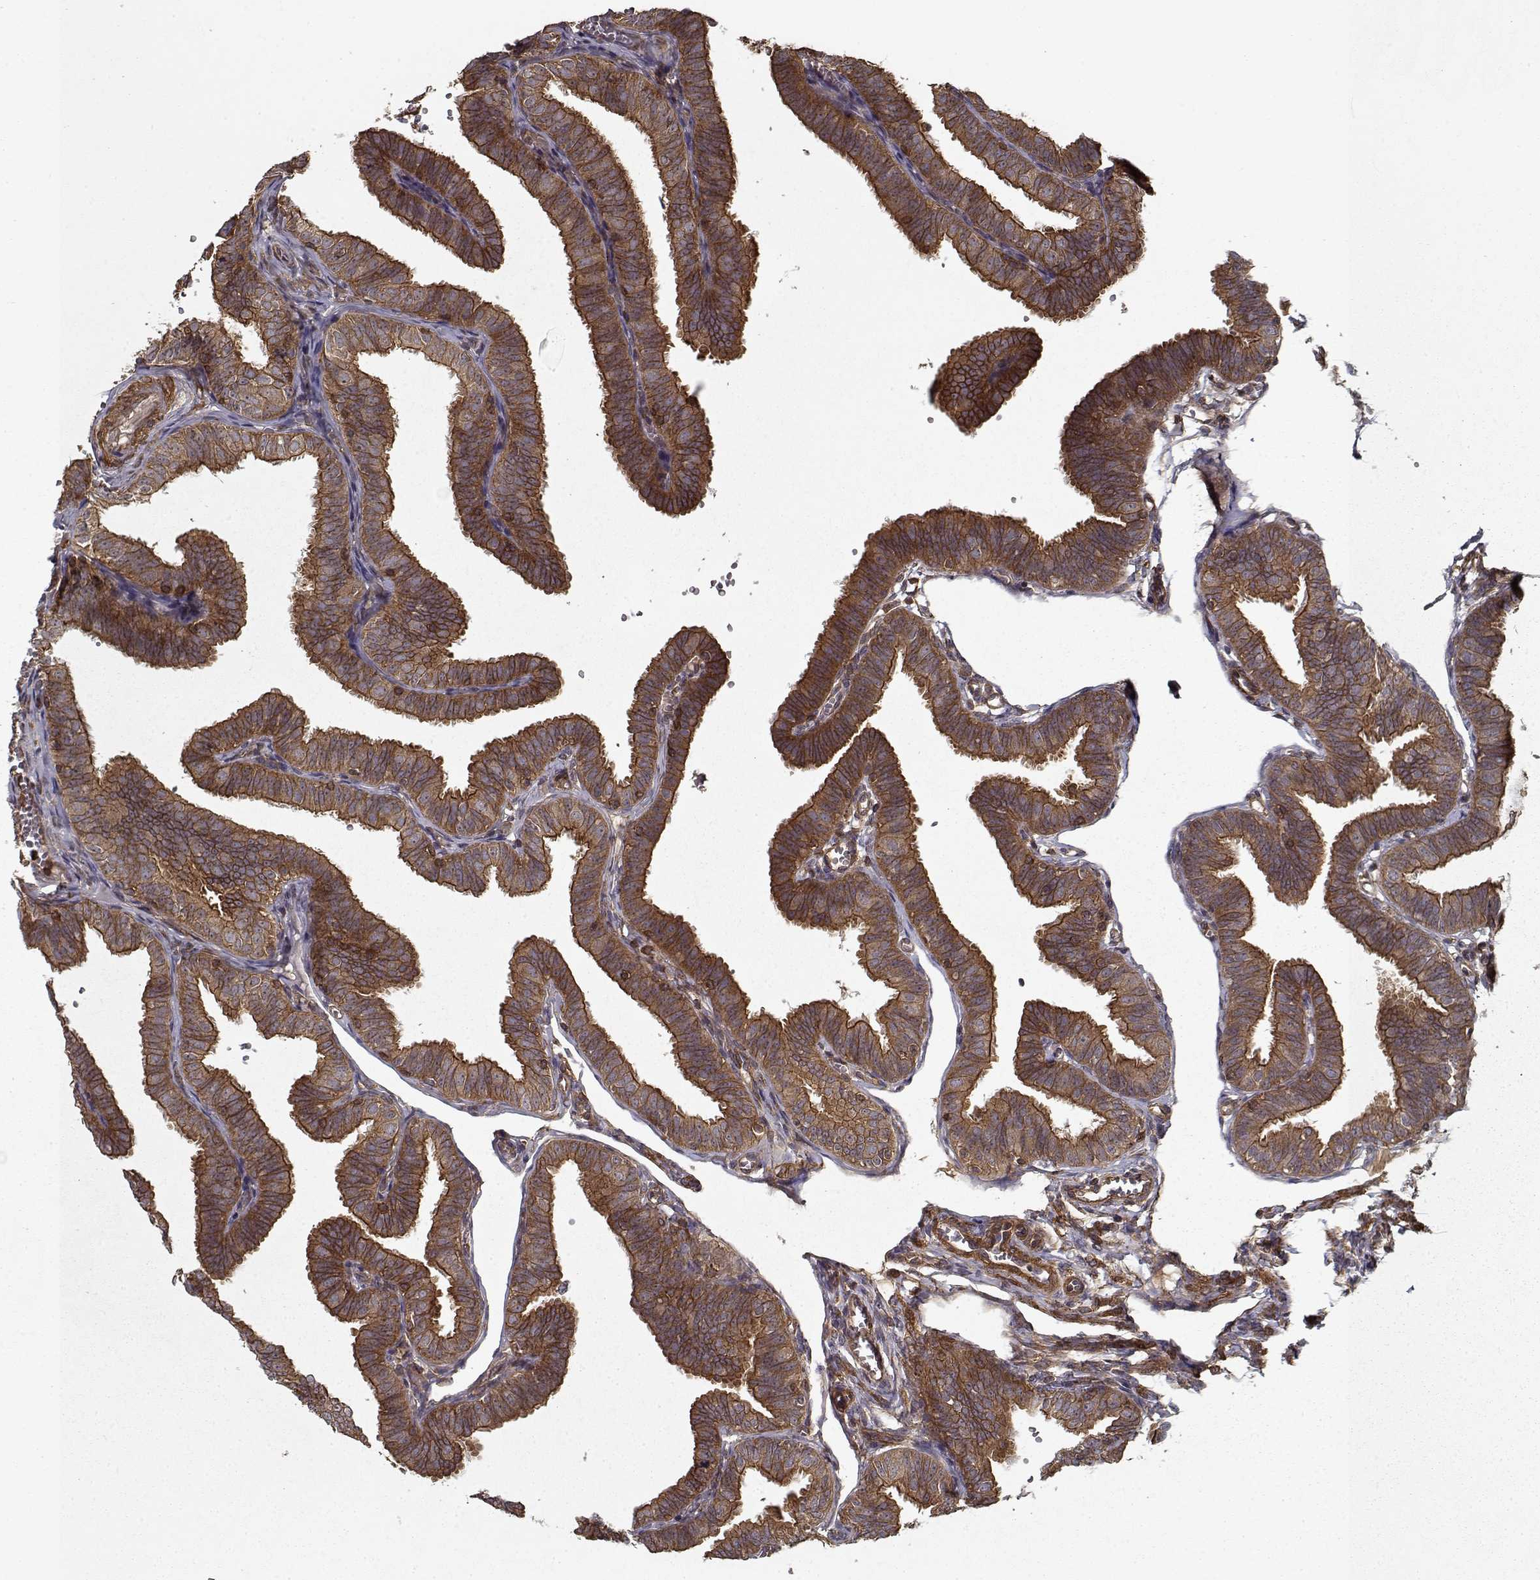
{"staining": {"intensity": "strong", "quantity": ">75%", "location": "cytoplasmic/membranous"}, "tissue": "fallopian tube", "cell_type": "Glandular cells", "image_type": "normal", "snomed": [{"axis": "morphology", "description": "Normal tissue, NOS"}, {"axis": "topography", "description": "Fallopian tube"}], "caption": "Immunohistochemical staining of benign fallopian tube exhibits high levels of strong cytoplasmic/membranous expression in about >75% of glandular cells.", "gene": "PPP1R12A", "patient": {"sex": "female", "age": 25}}